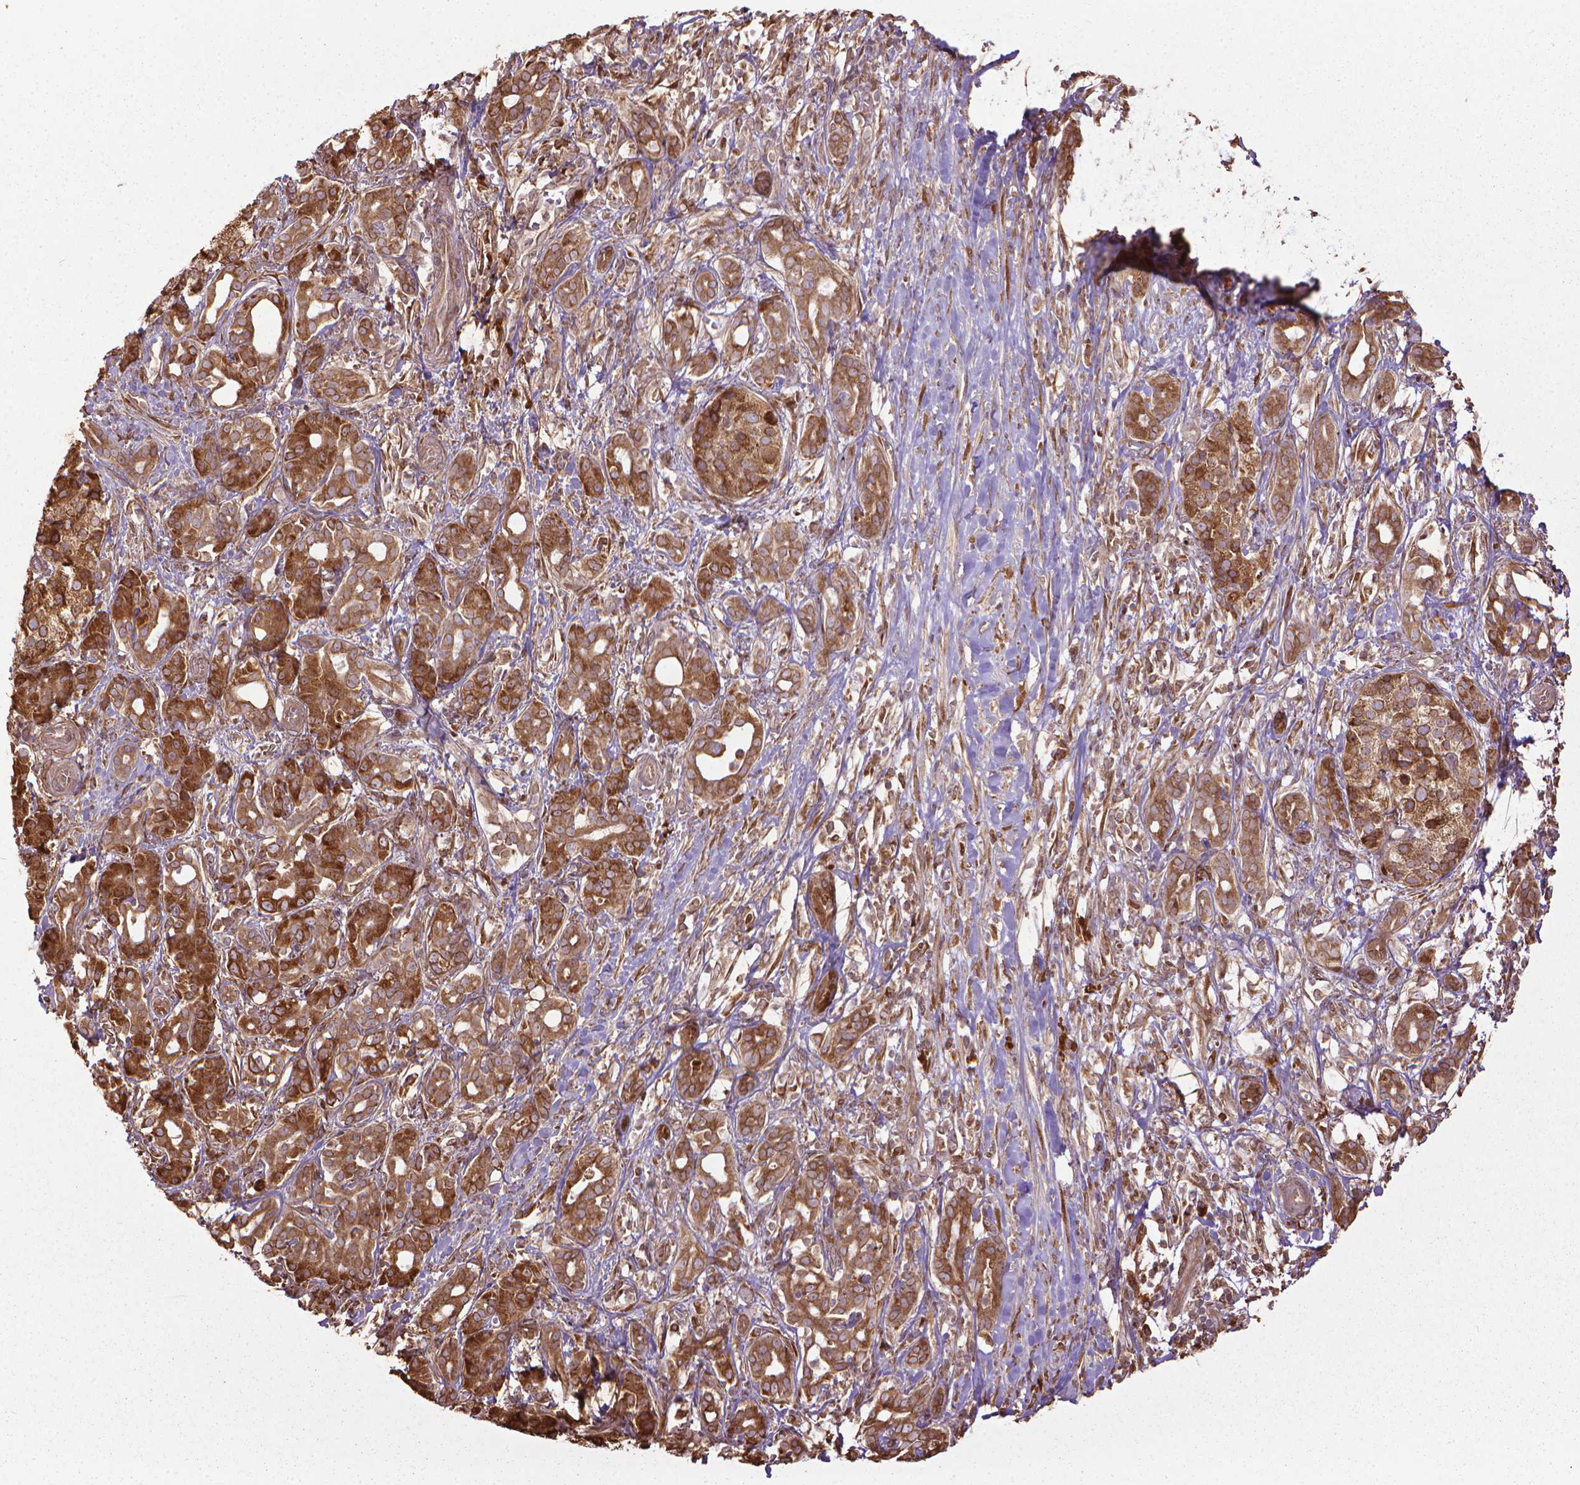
{"staining": {"intensity": "strong", "quantity": ">75%", "location": "cytoplasmic/membranous"}, "tissue": "pancreatic cancer", "cell_type": "Tumor cells", "image_type": "cancer", "snomed": [{"axis": "morphology", "description": "Adenocarcinoma, NOS"}, {"axis": "topography", "description": "Pancreas"}], "caption": "Pancreatic adenocarcinoma was stained to show a protein in brown. There is high levels of strong cytoplasmic/membranous expression in approximately >75% of tumor cells. (DAB = brown stain, brightfield microscopy at high magnification).", "gene": "GAS1", "patient": {"sex": "male", "age": 61}}